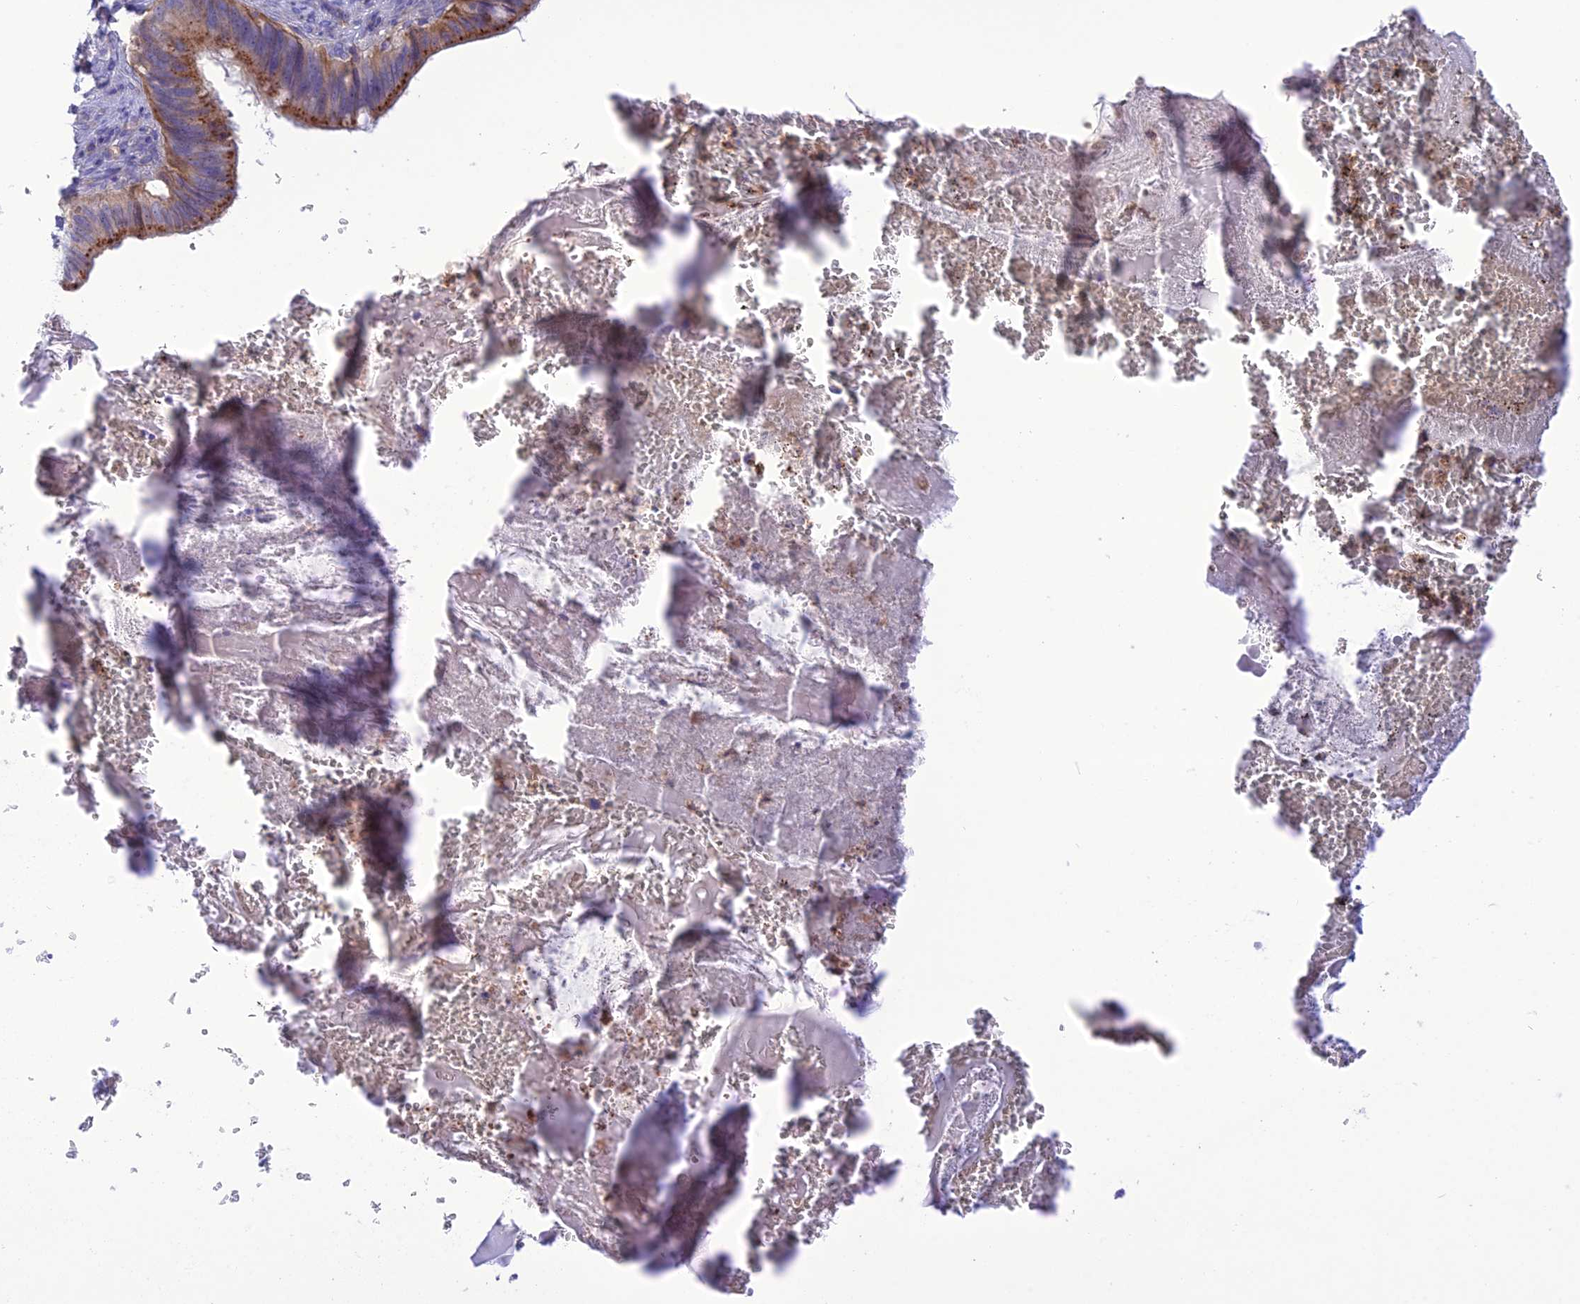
{"staining": {"intensity": "moderate", "quantity": ">75%", "location": "cytoplasmic/membranous"}, "tissue": "cervical cancer", "cell_type": "Tumor cells", "image_type": "cancer", "snomed": [{"axis": "morphology", "description": "Adenocarcinoma, NOS"}, {"axis": "topography", "description": "Cervix"}], "caption": "A high-resolution image shows IHC staining of cervical cancer (adenocarcinoma), which exhibits moderate cytoplasmic/membranous positivity in approximately >75% of tumor cells.", "gene": "CHSY3", "patient": {"sex": "female", "age": 42}}